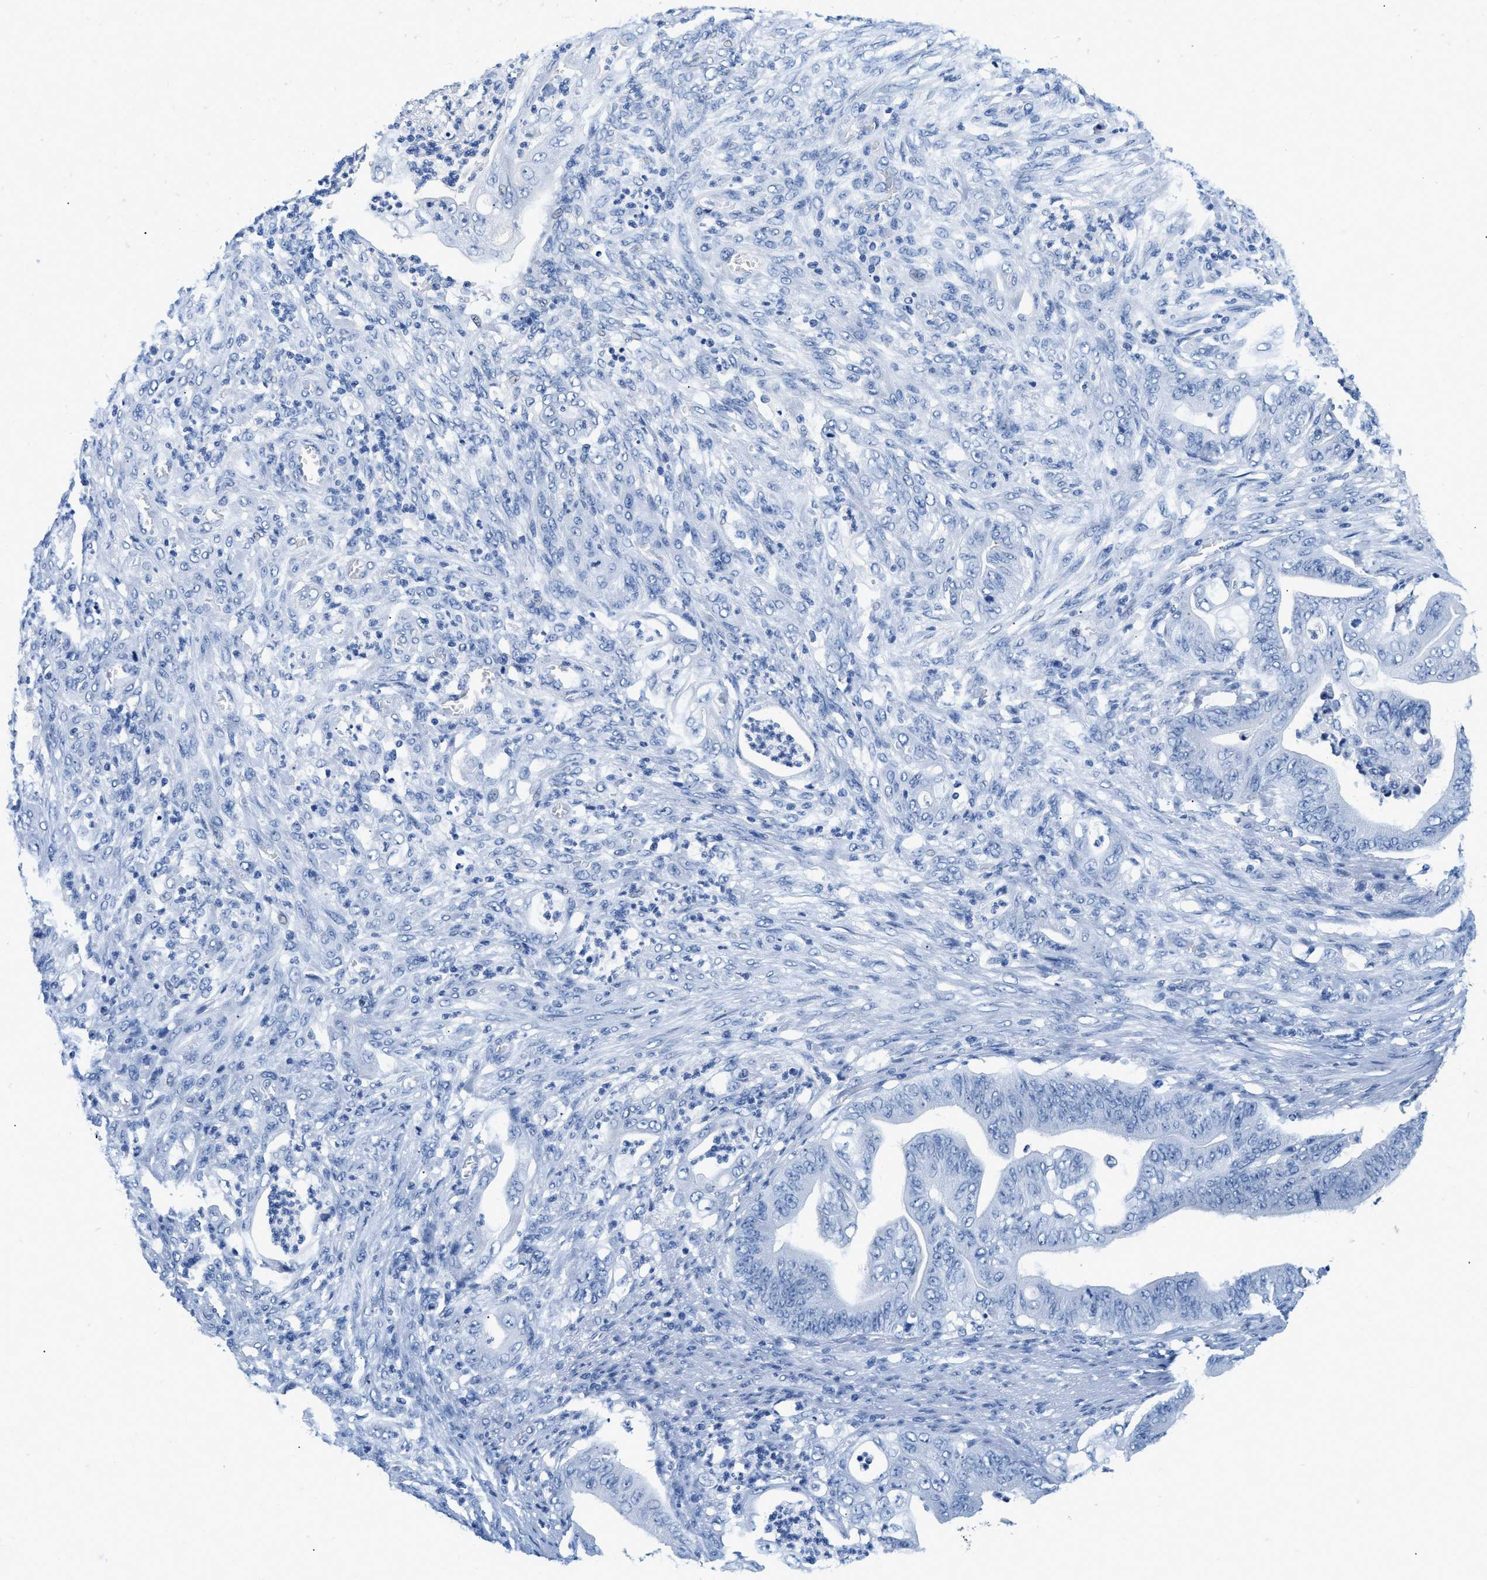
{"staining": {"intensity": "negative", "quantity": "none", "location": "none"}, "tissue": "stomach cancer", "cell_type": "Tumor cells", "image_type": "cancer", "snomed": [{"axis": "morphology", "description": "Adenocarcinoma, NOS"}, {"axis": "topography", "description": "Stomach"}], "caption": "This is a image of immunohistochemistry staining of stomach cancer (adenocarcinoma), which shows no staining in tumor cells.", "gene": "GSN", "patient": {"sex": "female", "age": 73}}